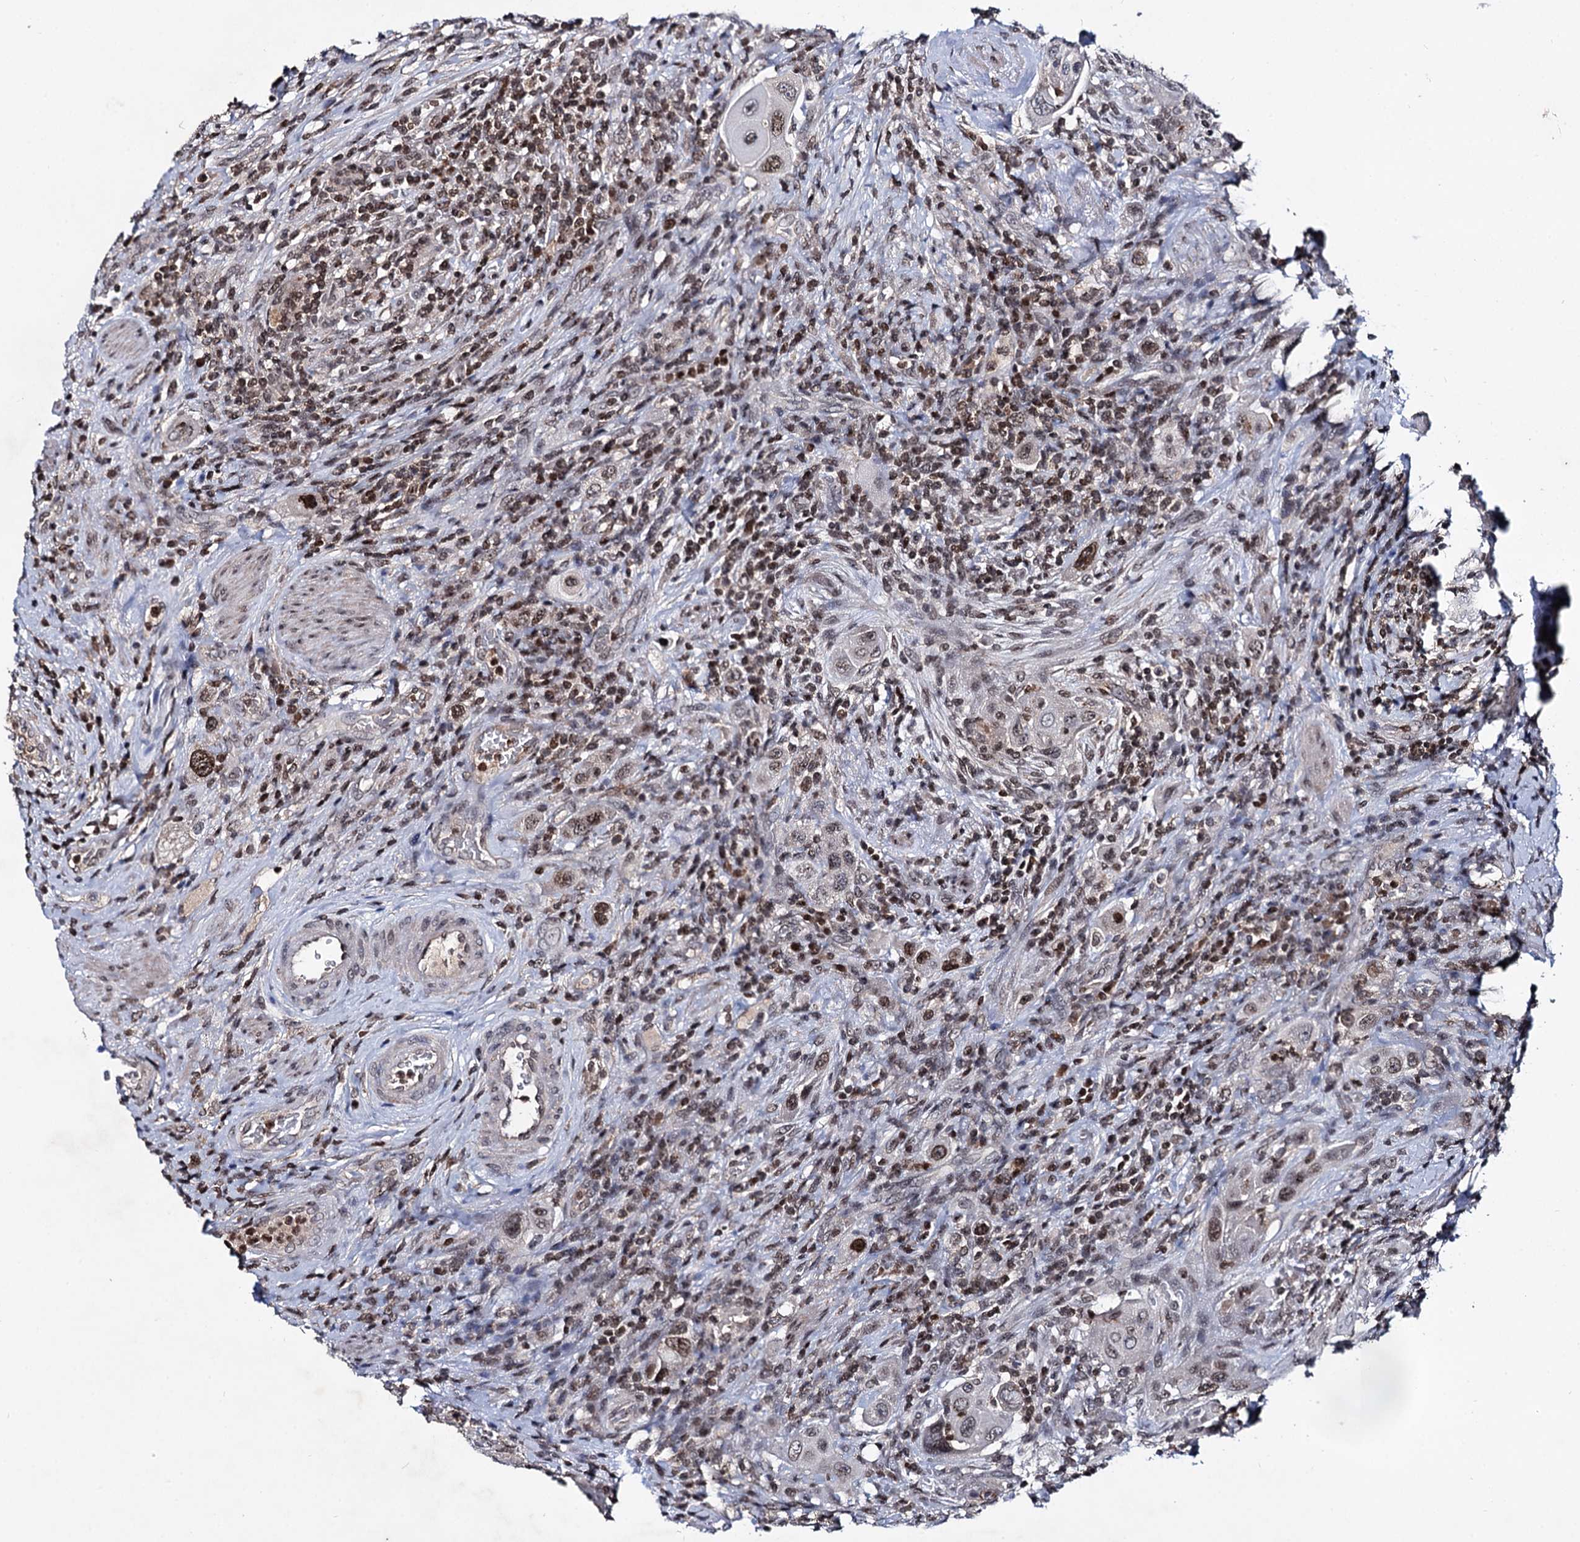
{"staining": {"intensity": "moderate", "quantity": "25%-75%", "location": "nuclear"}, "tissue": "urothelial cancer", "cell_type": "Tumor cells", "image_type": "cancer", "snomed": [{"axis": "morphology", "description": "Urothelial carcinoma, High grade"}, {"axis": "topography", "description": "Urinary bladder"}], "caption": "Tumor cells demonstrate moderate nuclear staining in approximately 25%-75% of cells in urothelial carcinoma (high-grade).", "gene": "SMCHD1", "patient": {"sex": "male", "age": 50}}